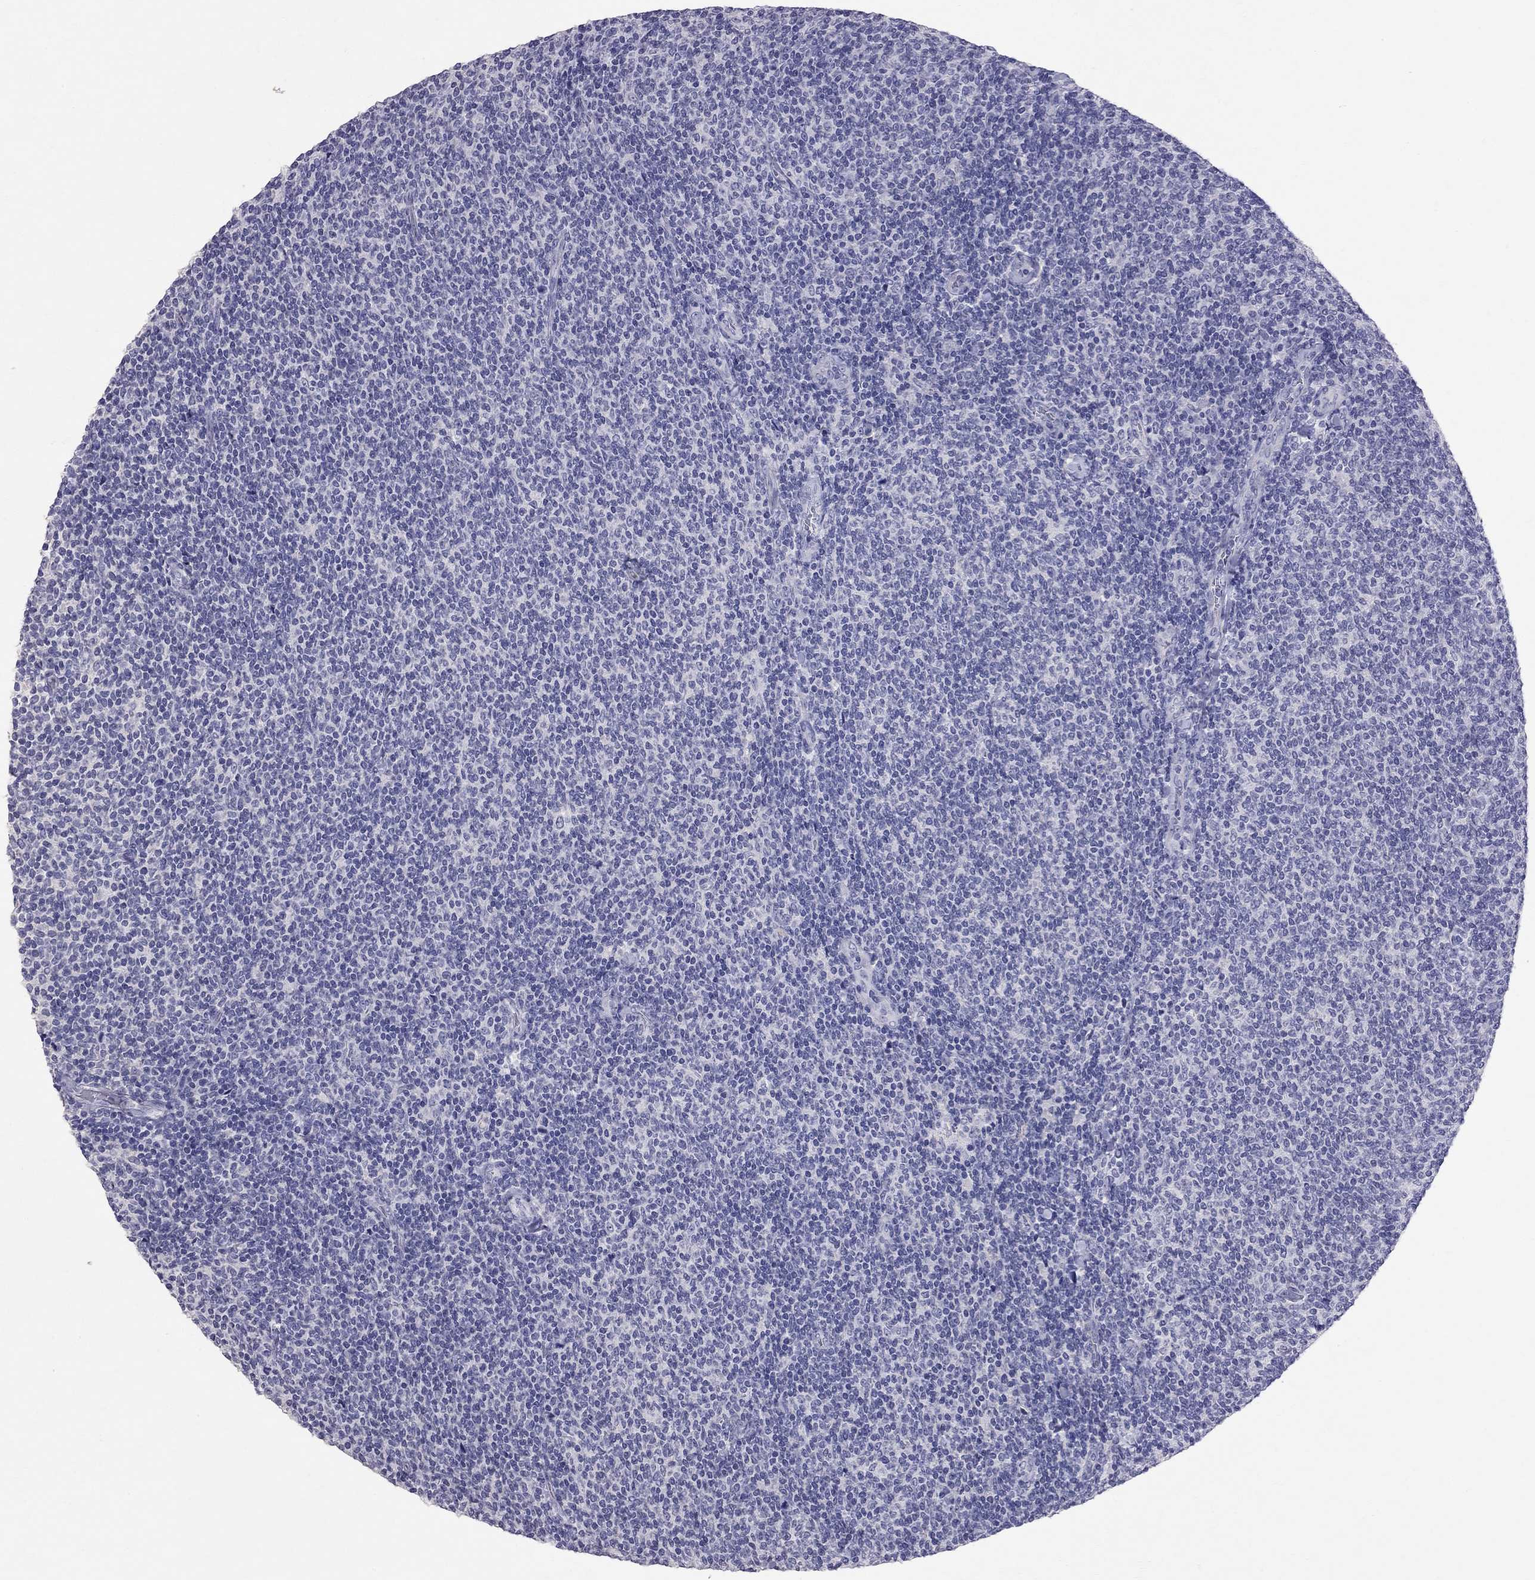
{"staining": {"intensity": "negative", "quantity": "none", "location": "none"}, "tissue": "lymphoma", "cell_type": "Tumor cells", "image_type": "cancer", "snomed": [{"axis": "morphology", "description": "Malignant lymphoma, non-Hodgkin's type, Low grade"}, {"axis": "topography", "description": "Lymph node"}], "caption": "The immunohistochemistry (IHC) histopathology image has no significant expression in tumor cells of lymphoma tissue.", "gene": "CFAP91", "patient": {"sex": "male", "age": 52}}